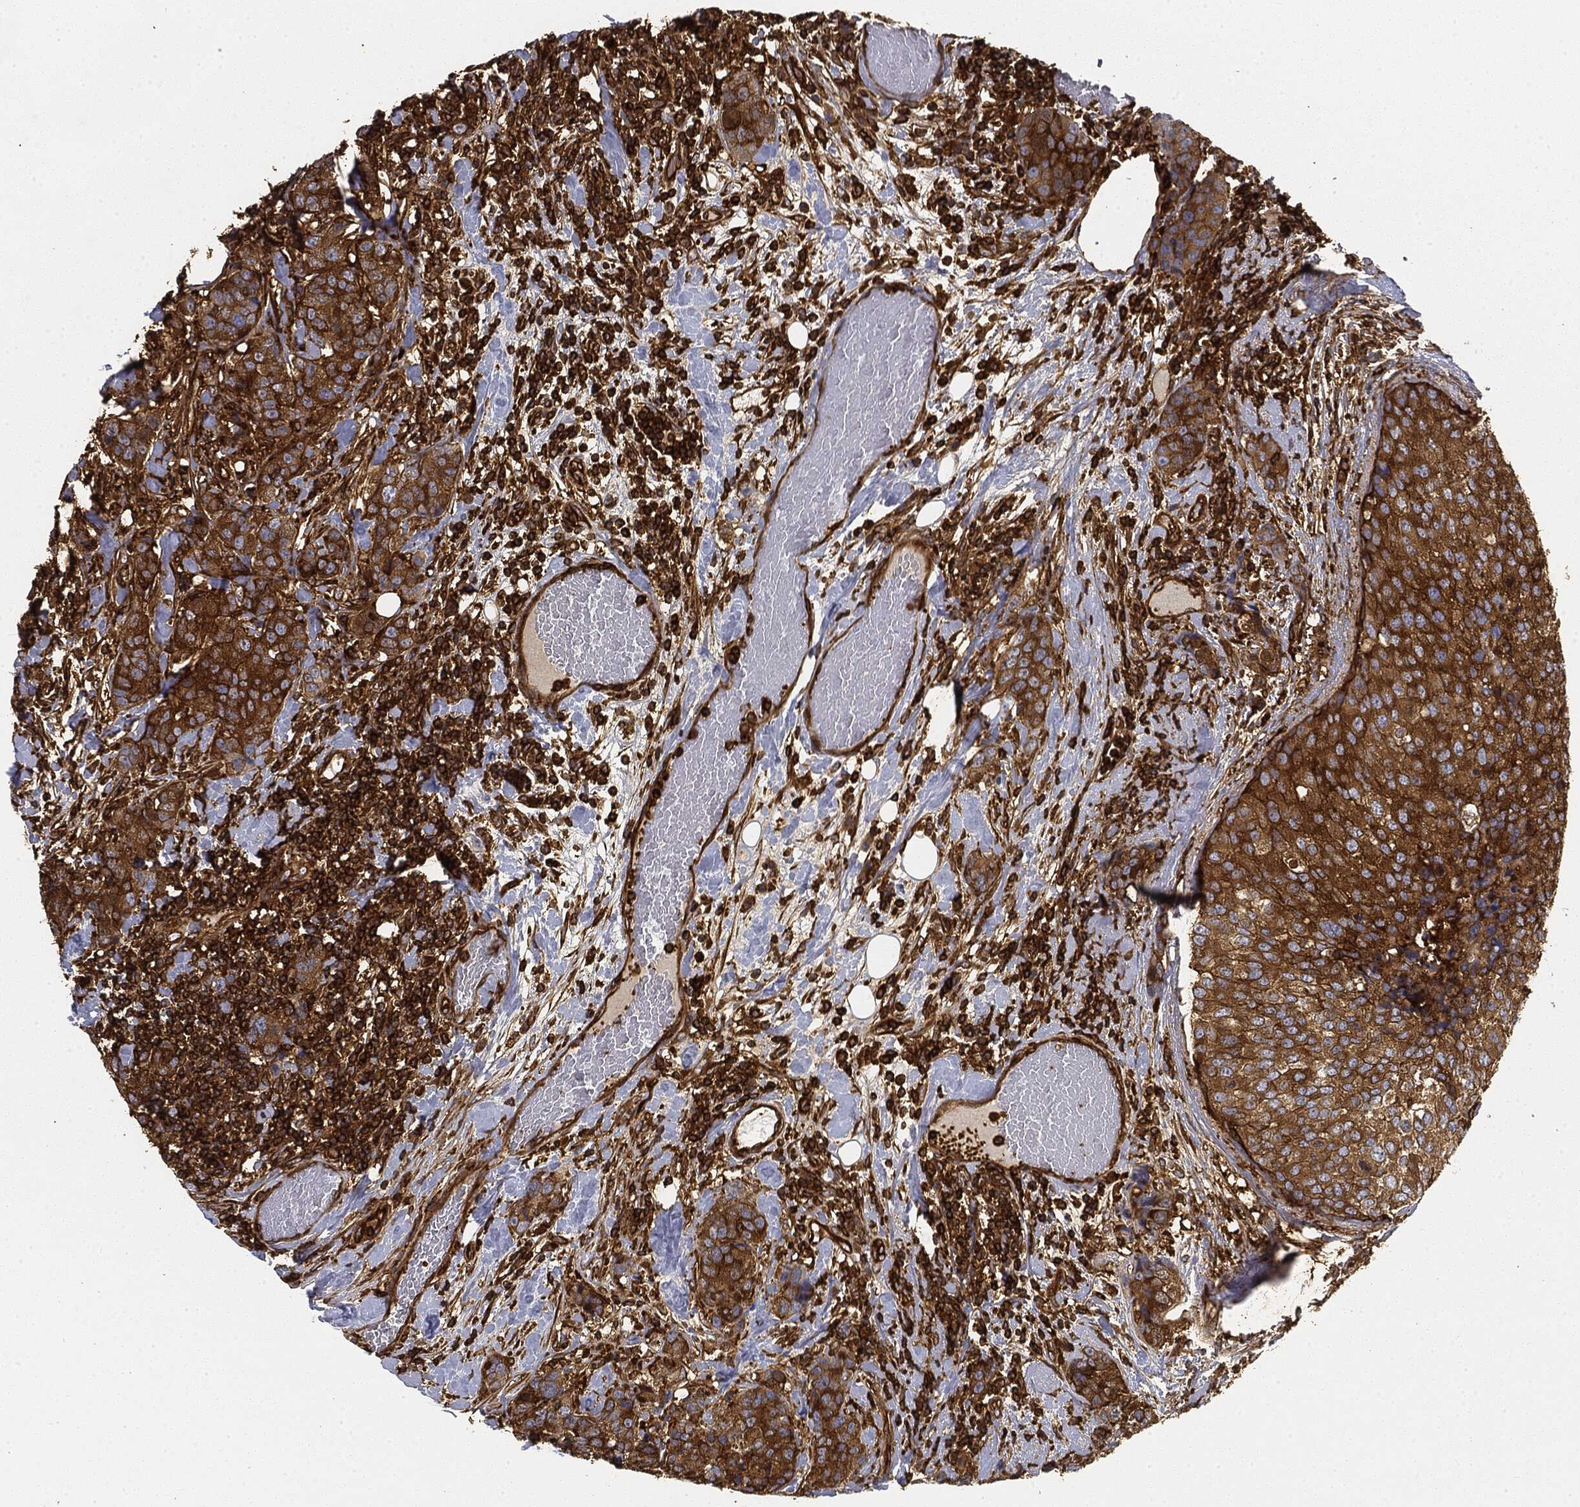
{"staining": {"intensity": "strong", "quantity": "25%-75%", "location": "cytoplasmic/membranous"}, "tissue": "breast cancer", "cell_type": "Tumor cells", "image_type": "cancer", "snomed": [{"axis": "morphology", "description": "Lobular carcinoma"}, {"axis": "topography", "description": "Breast"}], "caption": "Immunohistochemical staining of human breast cancer (lobular carcinoma) shows high levels of strong cytoplasmic/membranous expression in approximately 25%-75% of tumor cells. (DAB = brown stain, brightfield microscopy at high magnification).", "gene": "WDR1", "patient": {"sex": "female", "age": 59}}